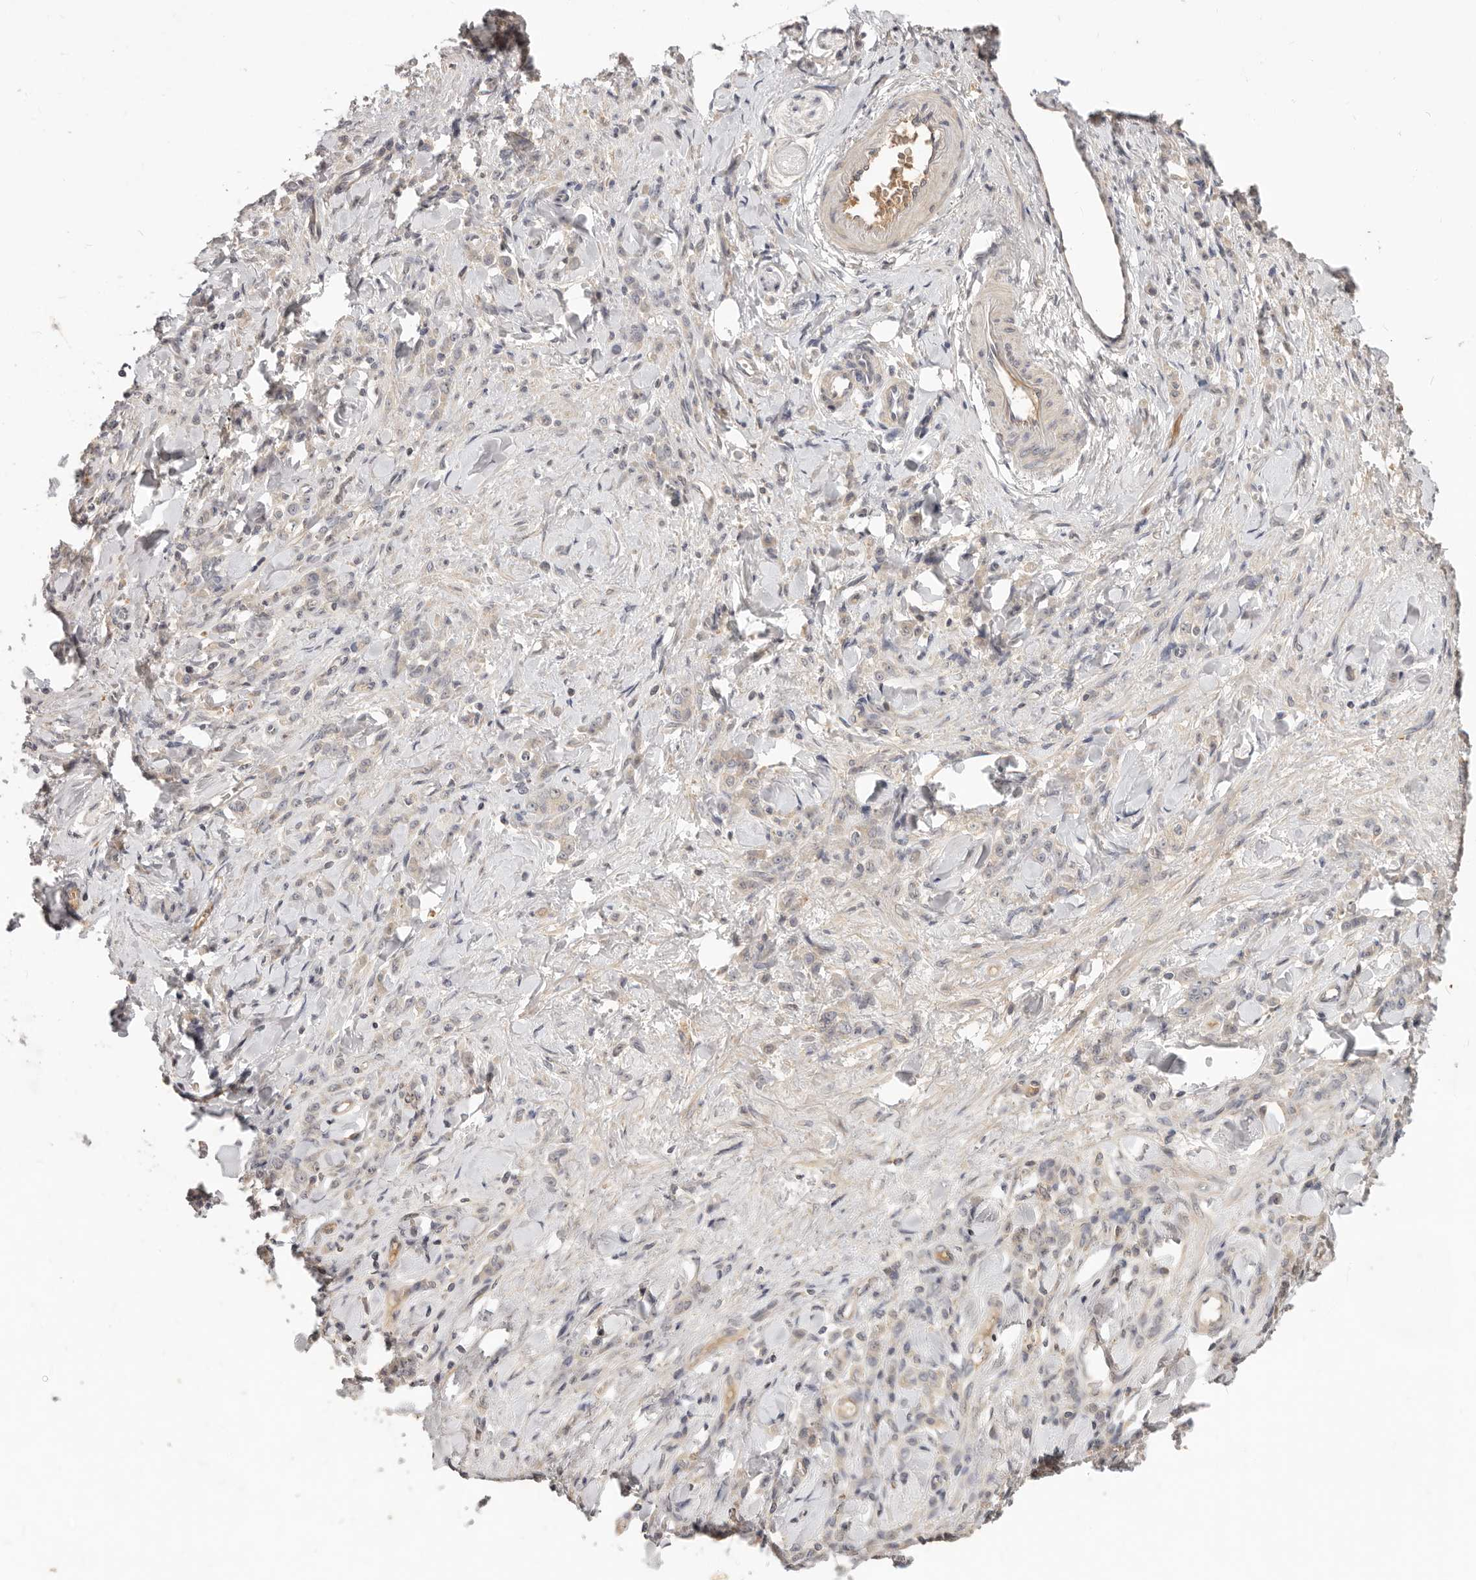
{"staining": {"intensity": "negative", "quantity": "none", "location": "none"}, "tissue": "stomach cancer", "cell_type": "Tumor cells", "image_type": "cancer", "snomed": [{"axis": "morphology", "description": "Normal tissue, NOS"}, {"axis": "morphology", "description": "Adenocarcinoma, NOS"}, {"axis": "topography", "description": "Stomach"}], "caption": "Tumor cells are negative for brown protein staining in stomach cancer (adenocarcinoma).", "gene": "USP49", "patient": {"sex": "male", "age": 82}}